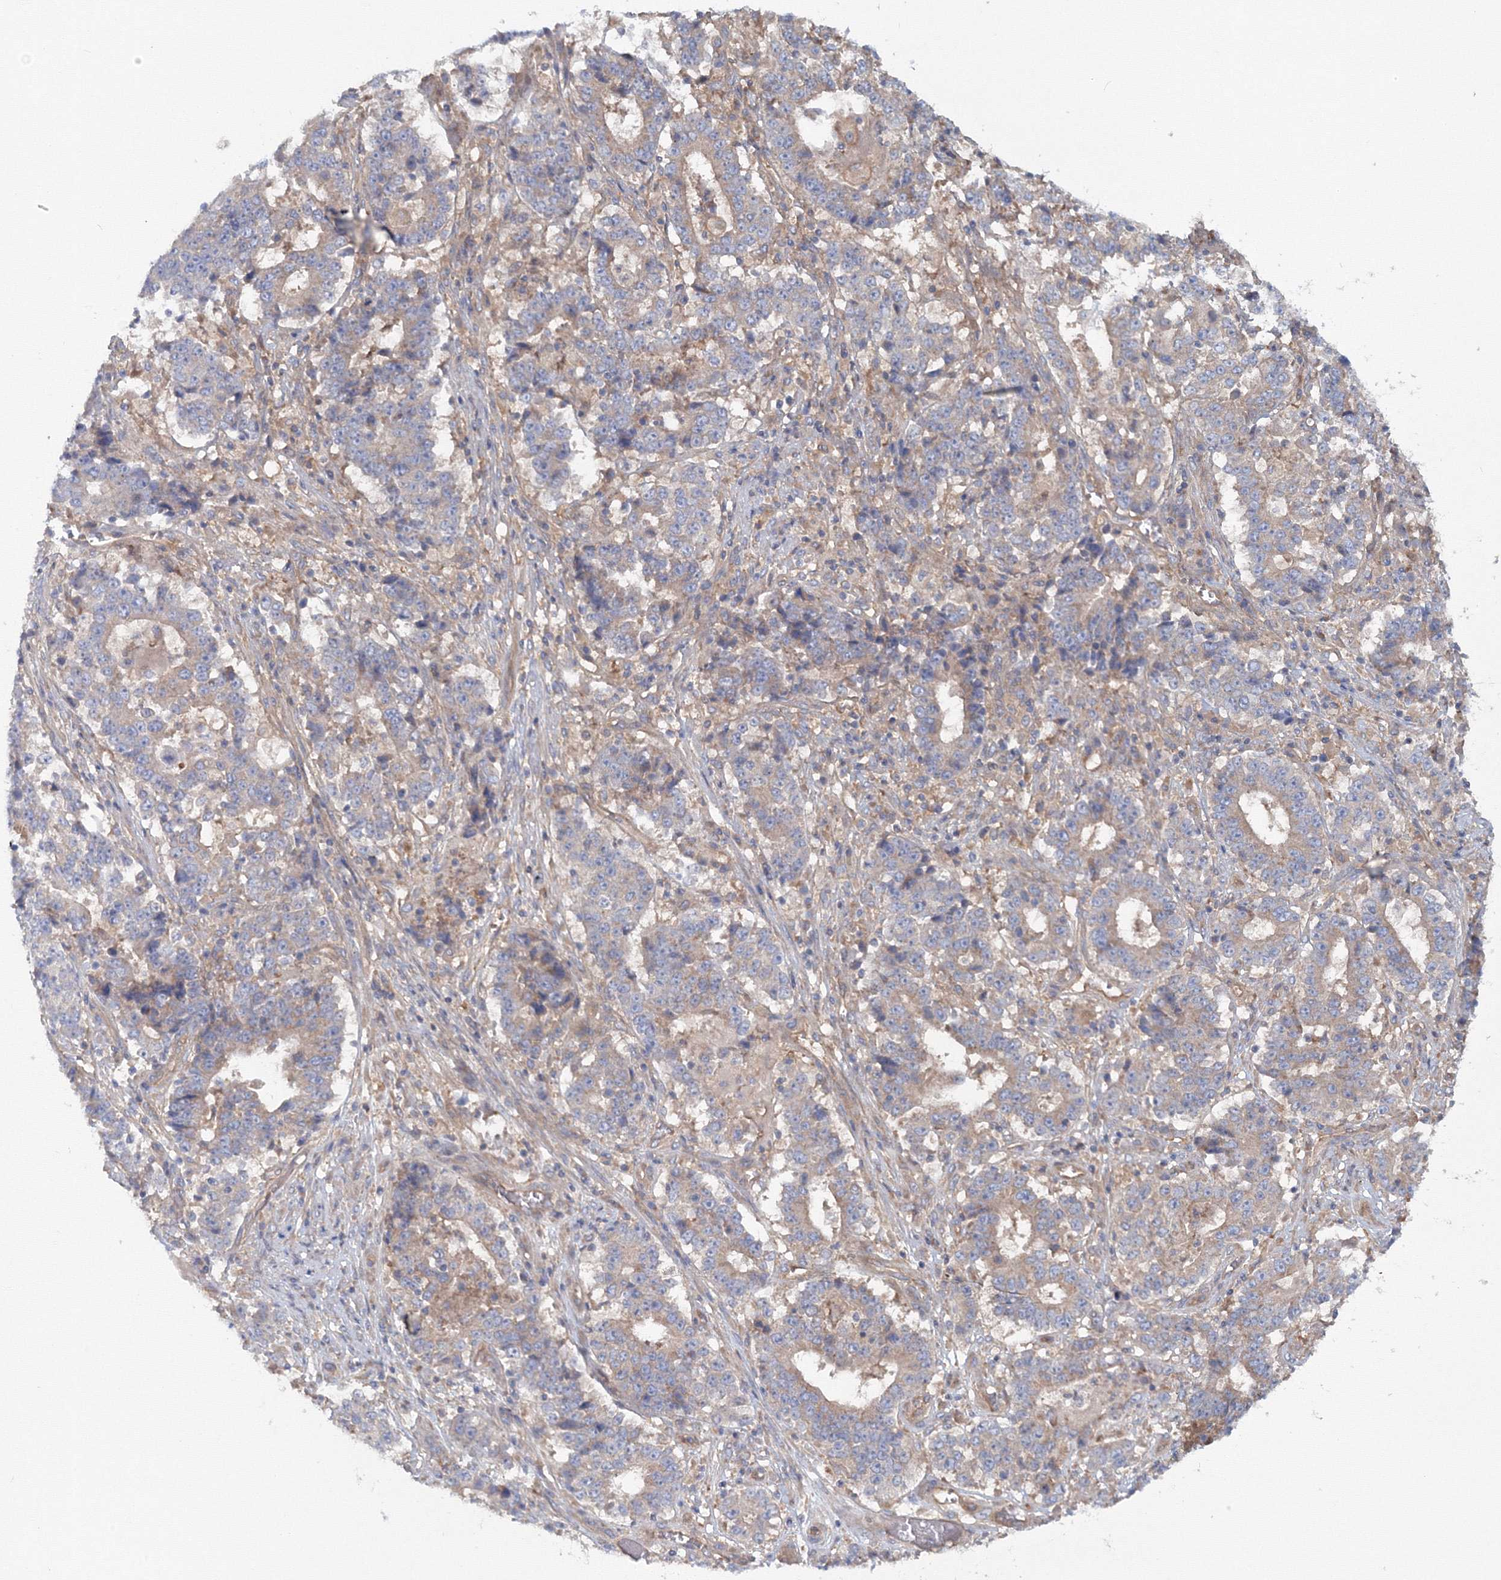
{"staining": {"intensity": "weak", "quantity": "25%-75%", "location": "cytoplasmic/membranous"}, "tissue": "stomach cancer", "cell_type": "Tumor cells", "image_type": "cancer", "snomed": [{"axis": "morphology", "description": "Adenocarcinoma, NOS"}, {"axis": "topography", "description": "Stomach"}], "caption": "Immunohistochemical staining of stomach adenocarcinoma shows weak cytoplasmic/membranous protein positivity in about 25%-75% of tumor cells.", "gene": "EXOC1", "patient": {"sex": "male", "age": 59}}